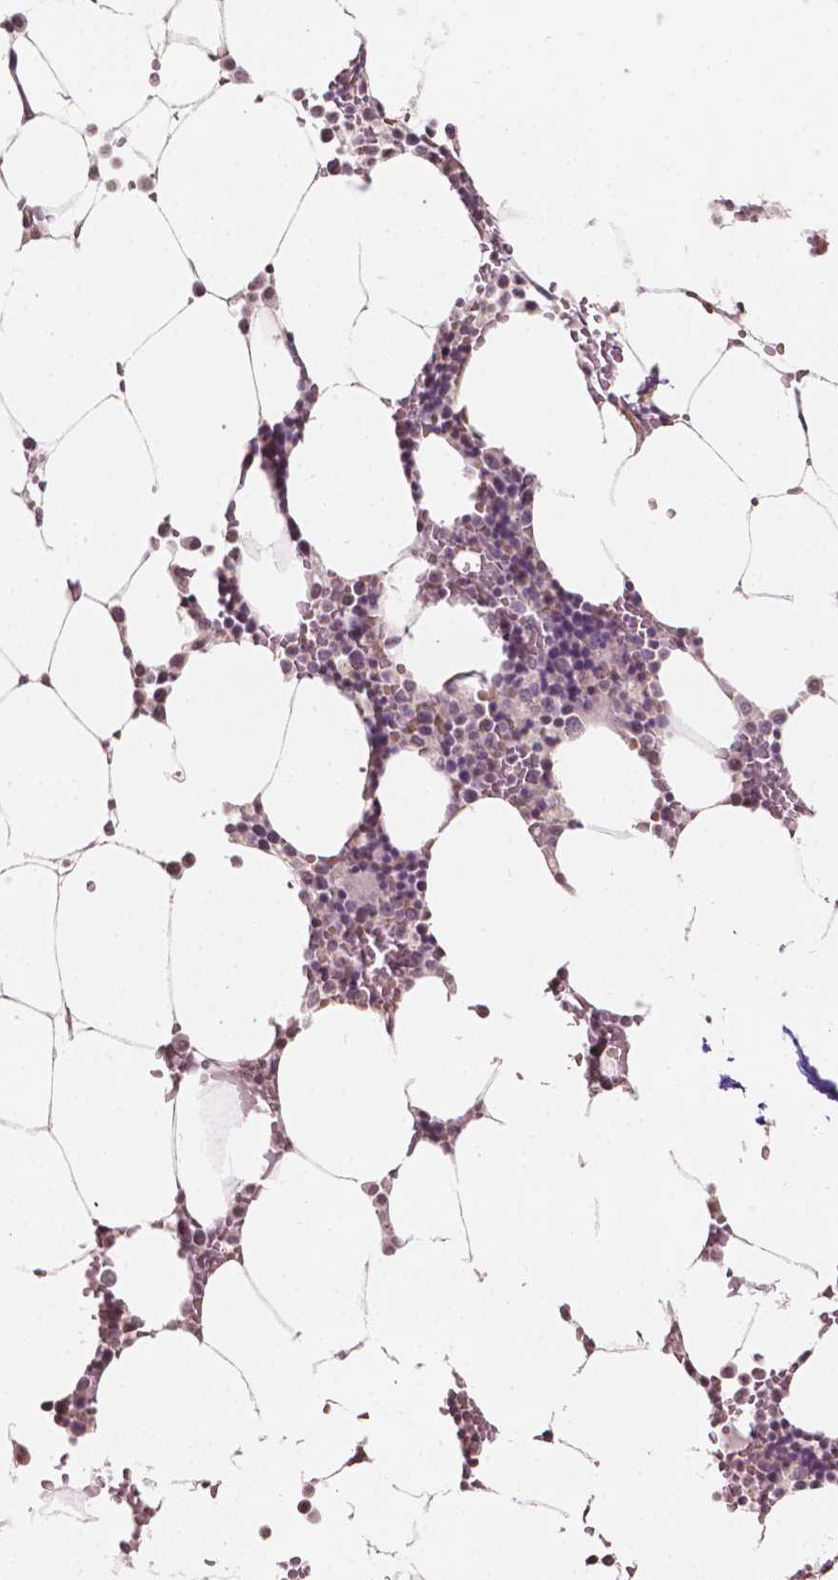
{"staining": {"intensity": "moderate", "quantity": "<25%", "location": "cytoplasmic/membranous,nuclear"}, "tissue": "bone marrow", "cell_type": "Hematopoietic cells", "image_type": "normal", "snomed": [{"axis": "morphology", "description": "Normal tissue, NOS"}, {"axis": "topography", "description": "Bone marrow"}], "caption": "Protein staining of benign bone marrow exhibits moderate cytoplasmic/membranous,nuclear staining in about <25% of hematopoietic cells. The protein of interest is shown in brown color, while the nuclei are stained blue.", "gene": "NOS1AP", "patient": {"sex": "female", "age": 52}}